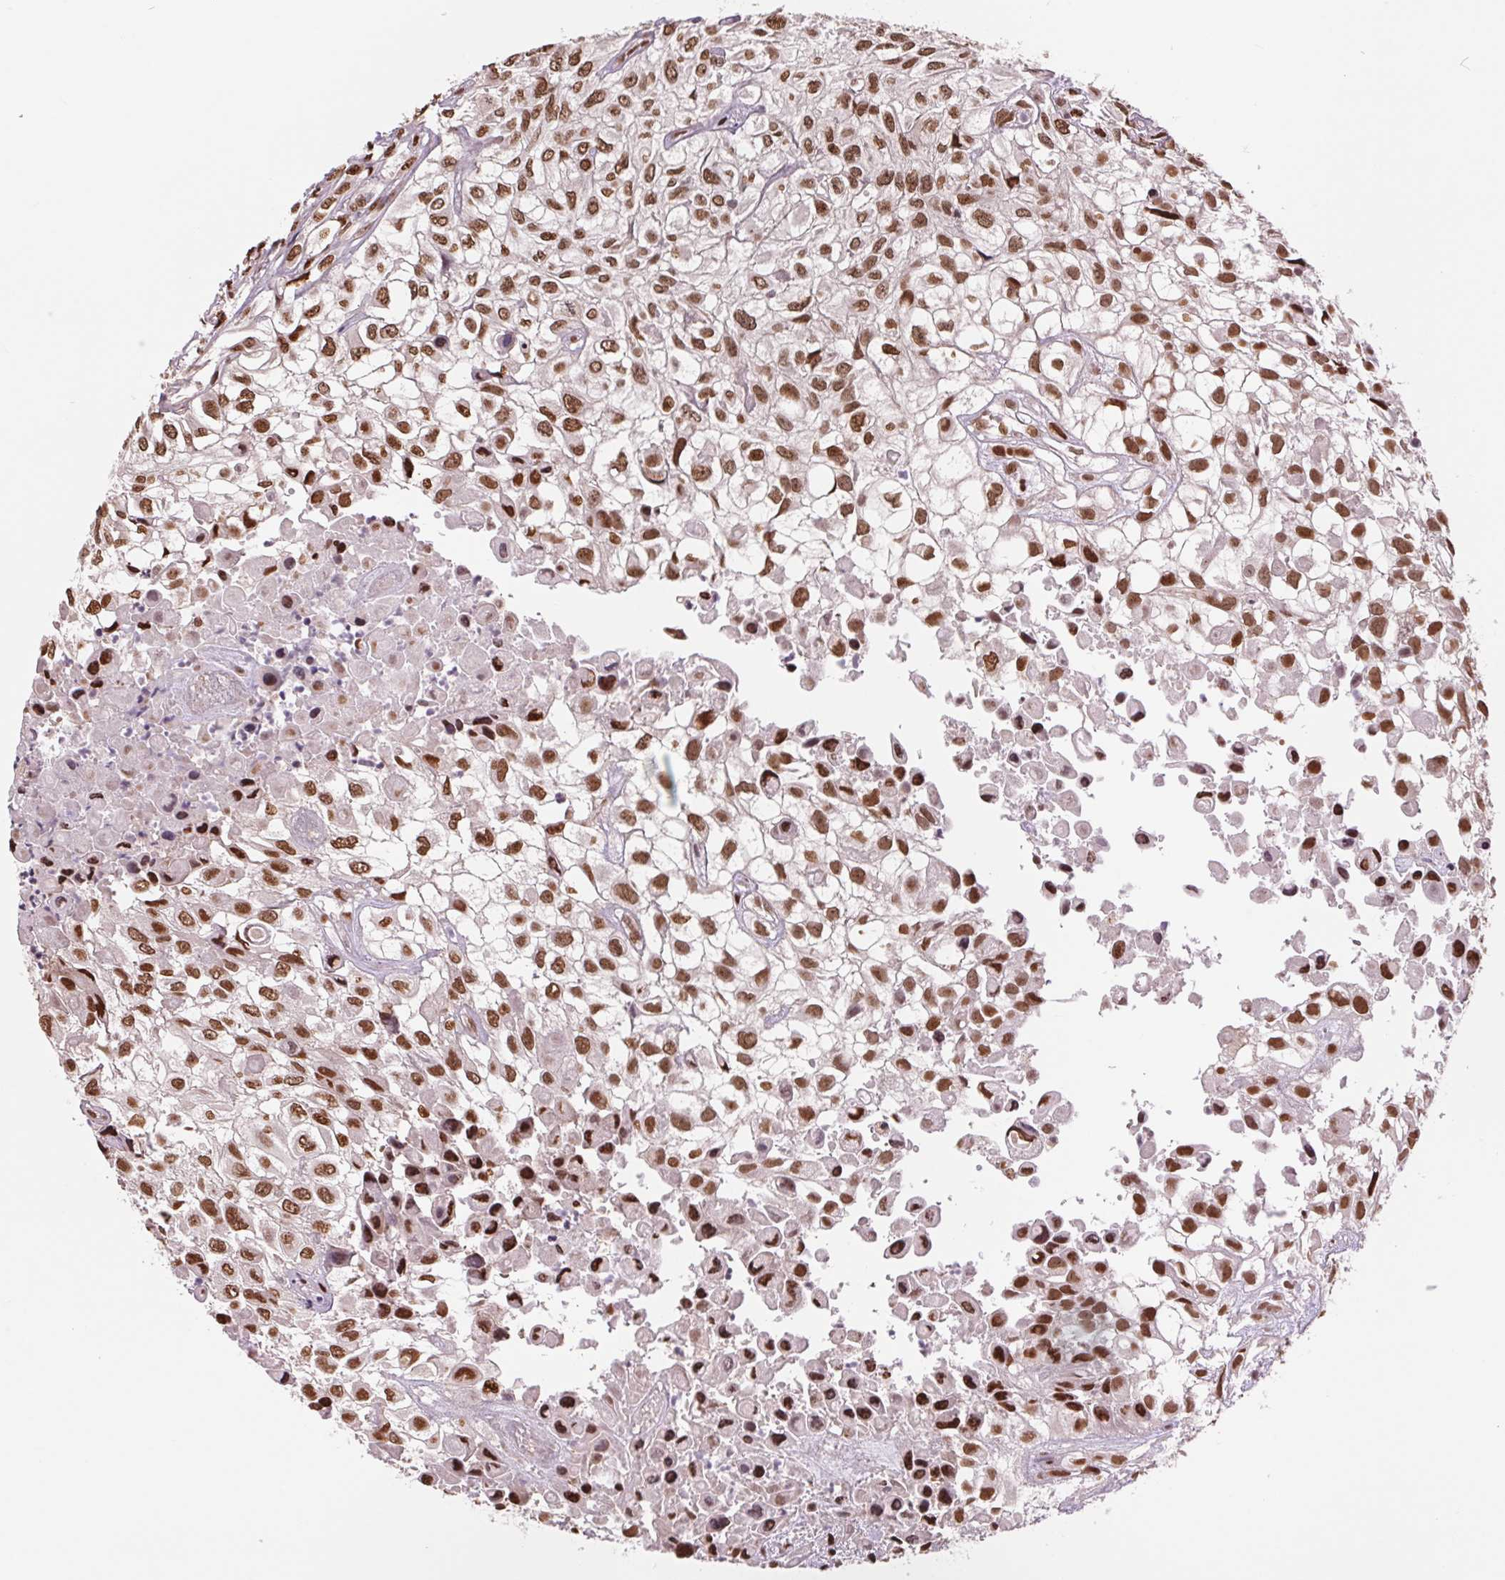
{"staining": {"intensity": "strong", "quantity": ">75%", "location": "nuclear"}, "tissue": "urothelial cancer", "cell_type": "Tumor cells", "image_type": "cancer", "snomed": [{"axis": "morphology", "description": "Urothelial carcinoma, High grade"}, {"axis": "topography", "description": "Urinary bladder"}], "caption": "This image shows immunohistochemistry (IHC) staining of urothelial cancer, with high strong nuclear expression in about >75% of tumor cells.", "gene": "RAD23A", "patient": {"sex": "male", "age": 56}}